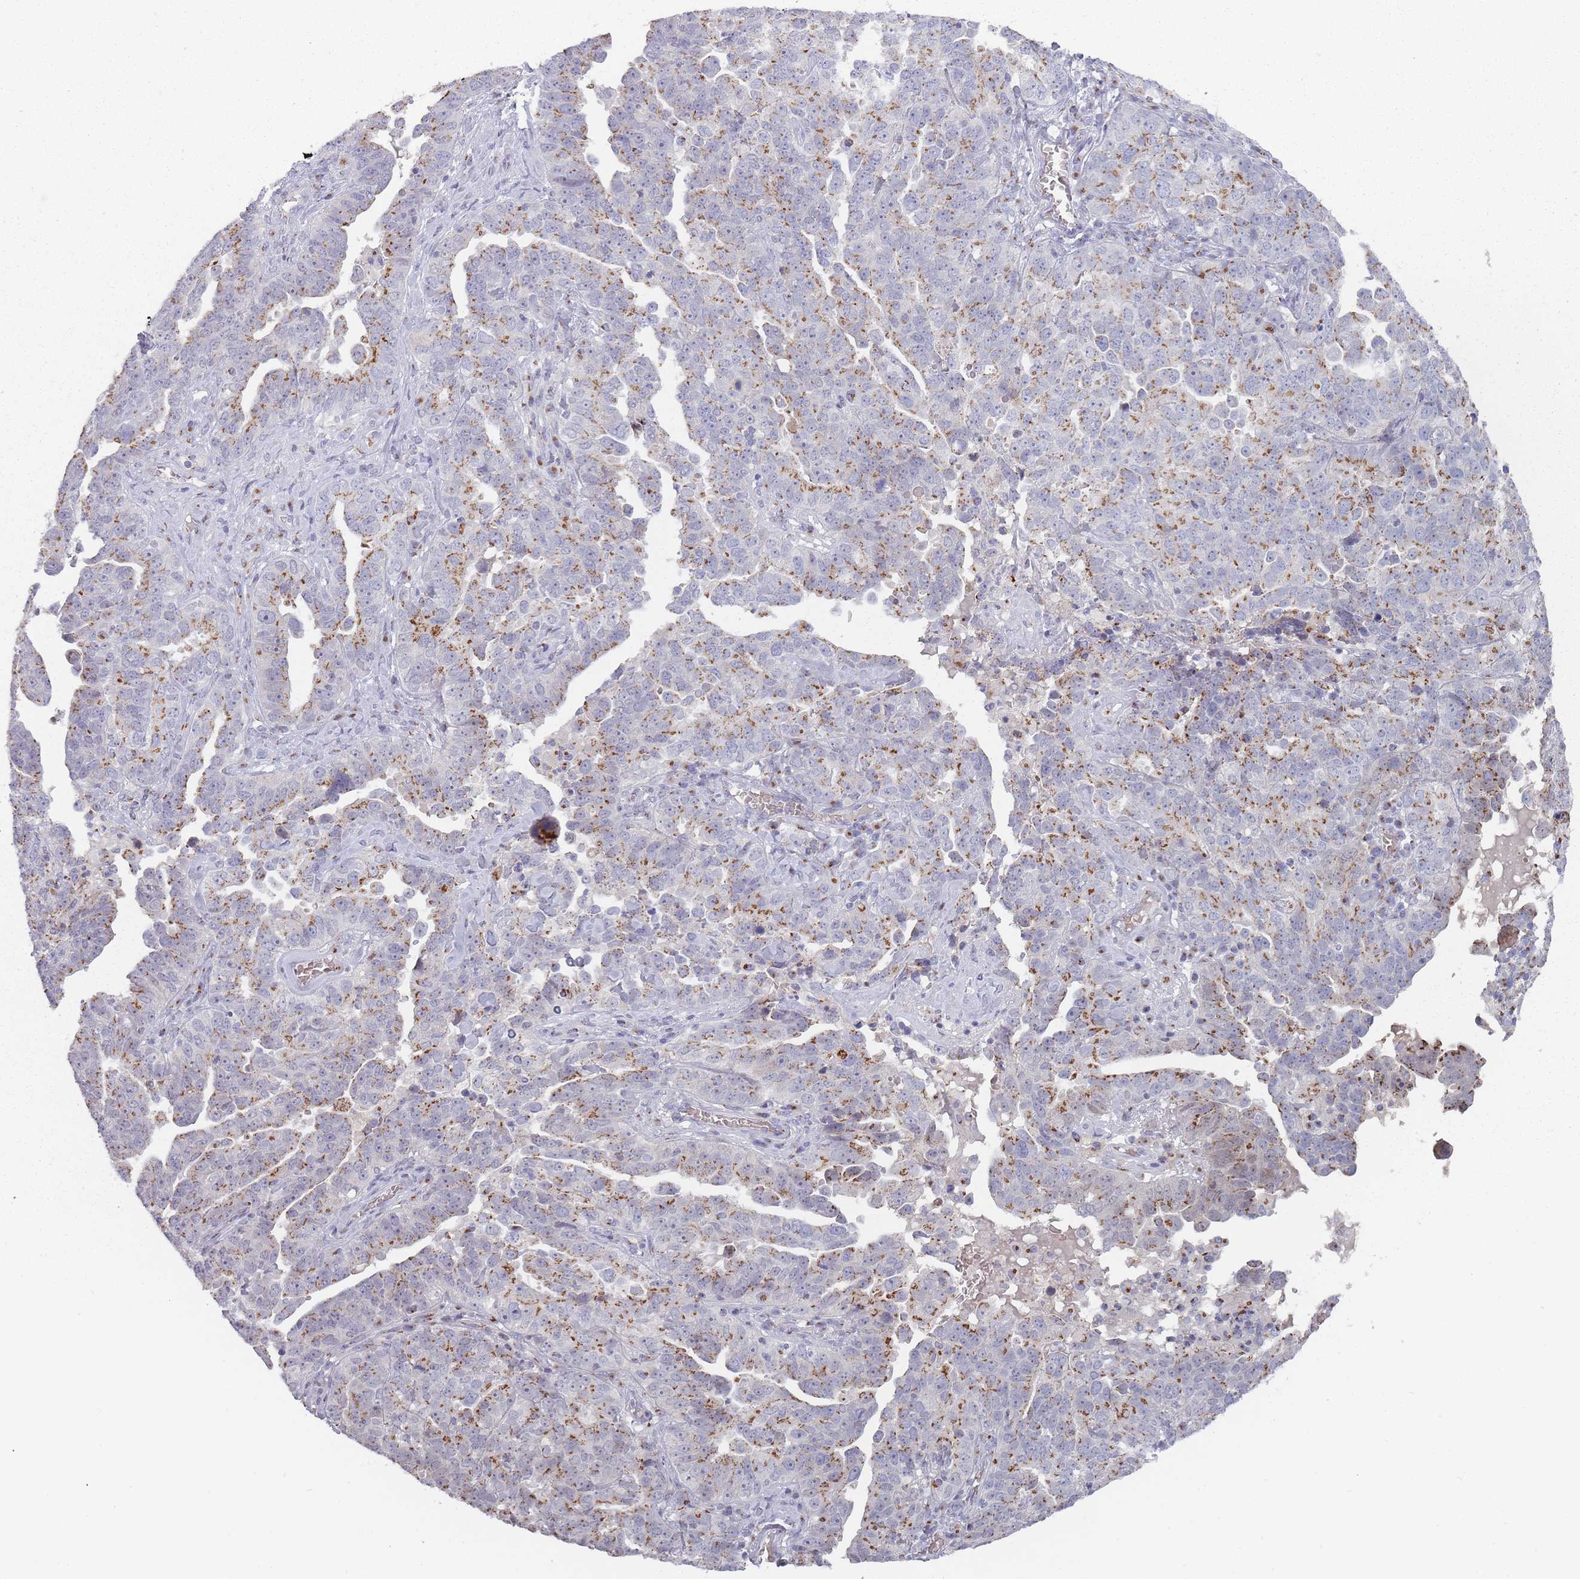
{"staining": {"intensity": "moderate", "quantity": ">75%", "location": "cytoplasmic/membranous"}, "tissue": "ovarian cancer", "cell_type": "Tumor cells", "image_type": "cancer", "snomed": [{"axis": "morphology", "description": "Carcinoma, endometroid"}, {"axis": "topography", "description": "Ovary"}], "caption": "Human ovarian endometroid carcinoma stained for a protein (brown) reveals moderate cytoplasmic/membranous positive staining in about >75% of tumor cells.", "gene": "MAN1B1", "patient": {"sex": "female", "age": 62}}